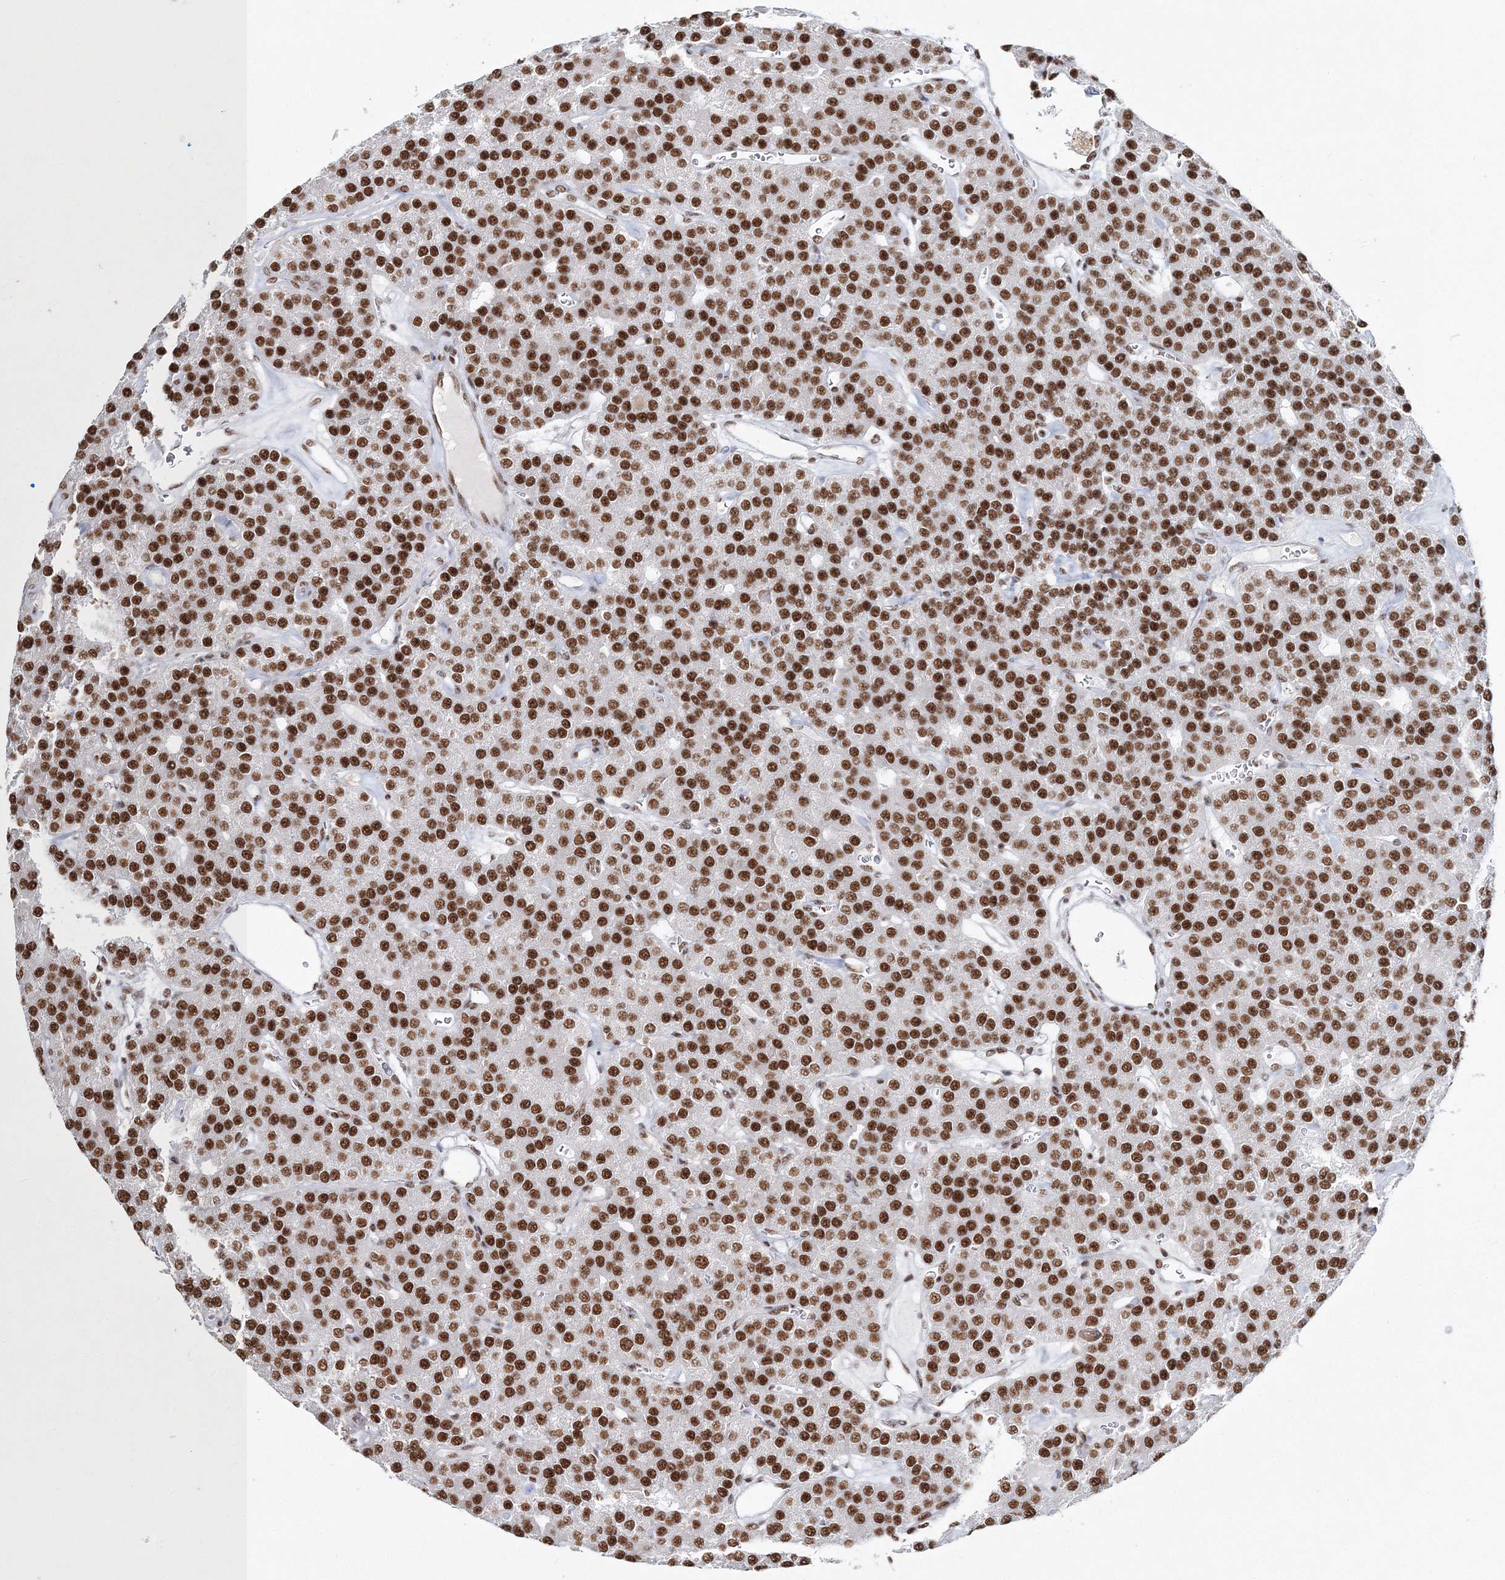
{"staining": {"intensity": "strong", "quantity": ">75%", "location": "nuclear"}, "tissue": "parathyroid gland", "cell_type": "Glandular cells", "image_type": "normal", "snomed": [{"axis": "morphology", "description": "Normal tissue, NOS"}, {"axis": "morphology", "description": "Adenoma, NOS"}, {"axis": "topography", "description": "Parathyroid gland"}], "caption": "Immunohistochemistry image of unremarkable human parathyroid gland stained for a protein (brown), which displays high levels of strong nuclear expression in approximately >75% of glandular cells.", "gene": "ENSG00000290315", "patient": {"sex": "female", "age": 86}}